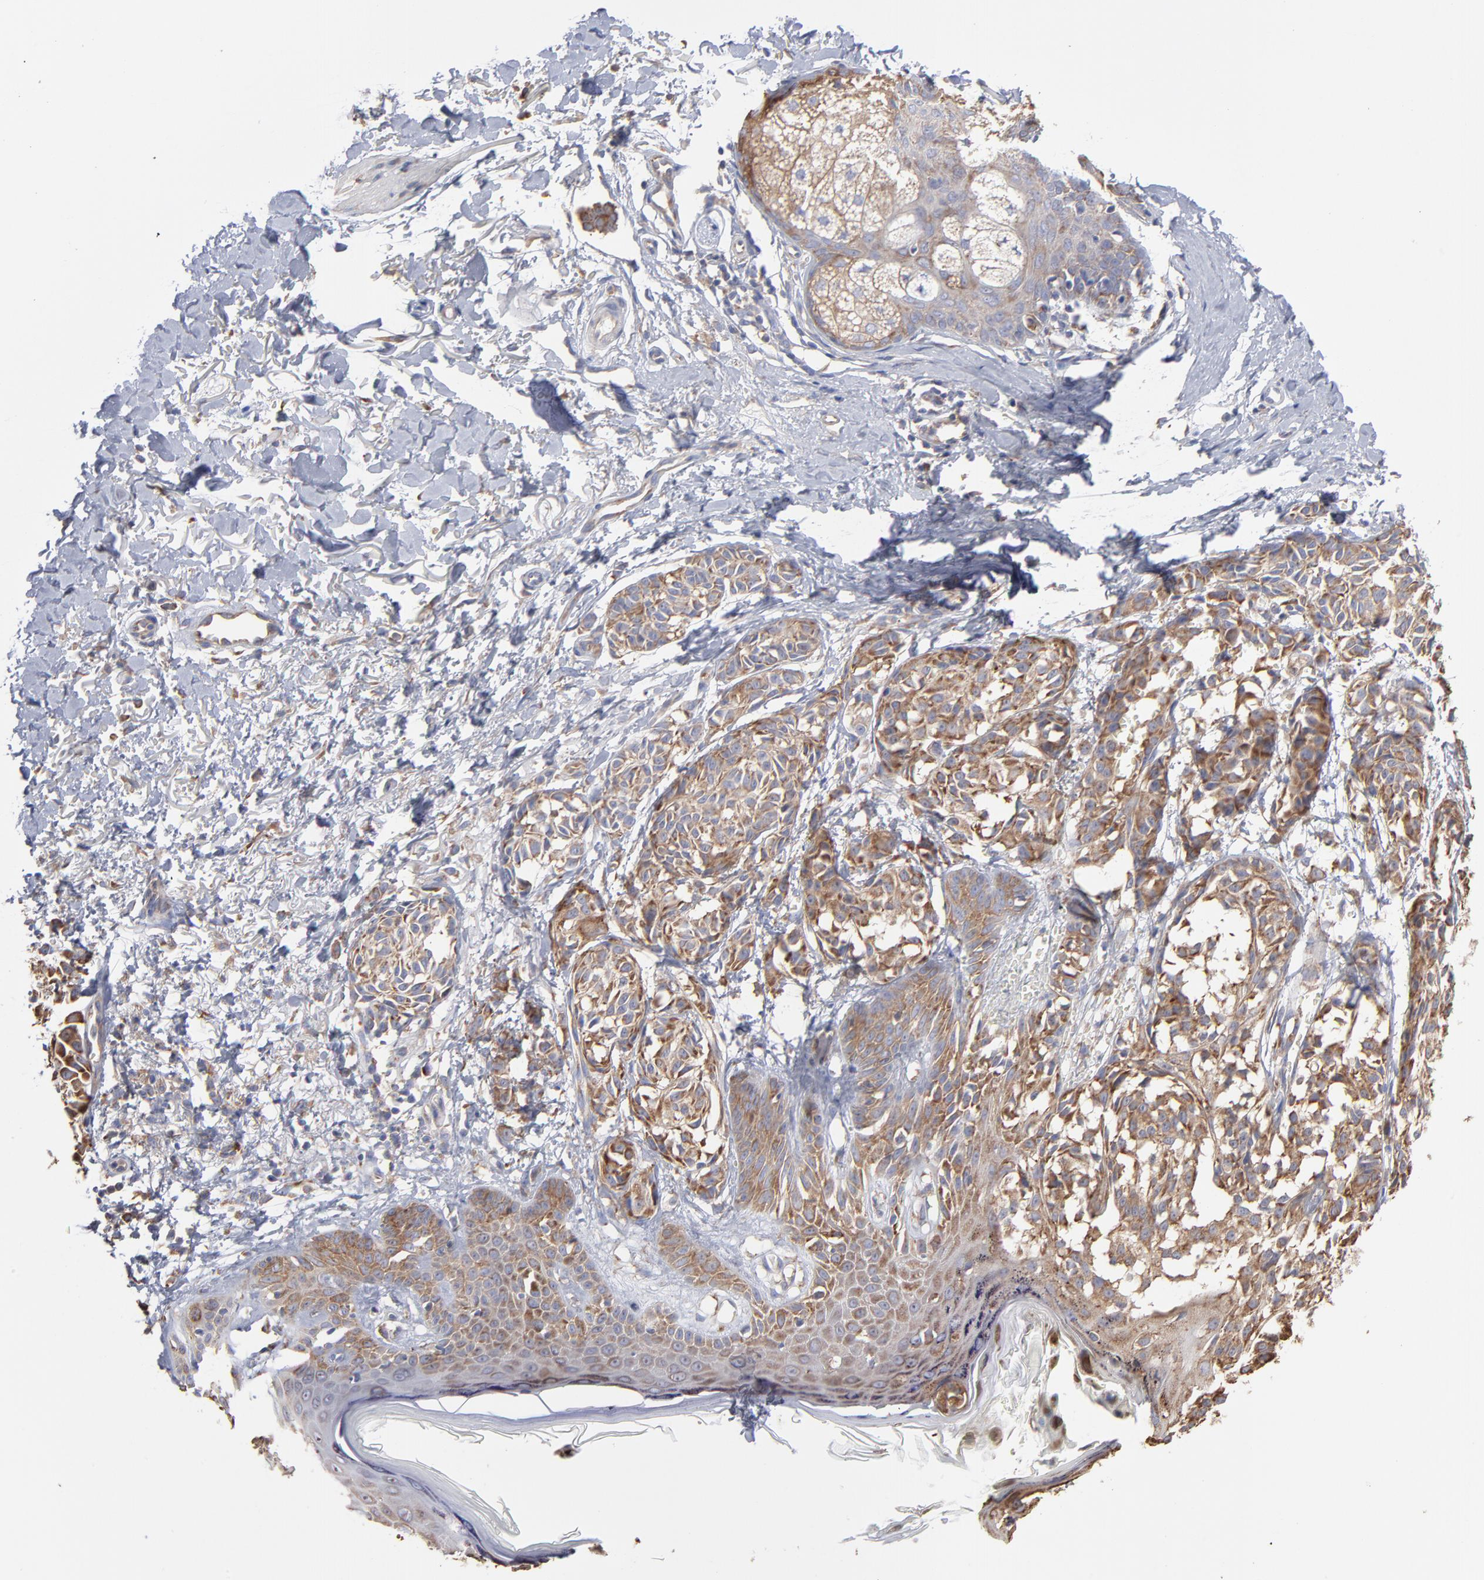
{"staining": {"intensity": "moderate", "quantity": ">75%", "location": "cytoplasmic/membranous"}, "tissue": "melanoma", "cell_type": "Tumor cells", "image_type": "cancer", "snomed": [{"axis": "morphology", "description": "Malignant melanoma, NOS"}, {"axis": "topography", "description": "Skin"}], "caption": "A micrograph showing moderate cytoplasmic/membranous expression in approximately >75% of tumor cells in malignant melanoma, as visualized by brown immunohistochemical staining.", "gene": "RPL3", "patient": {"sex": "male", "age": 76}}